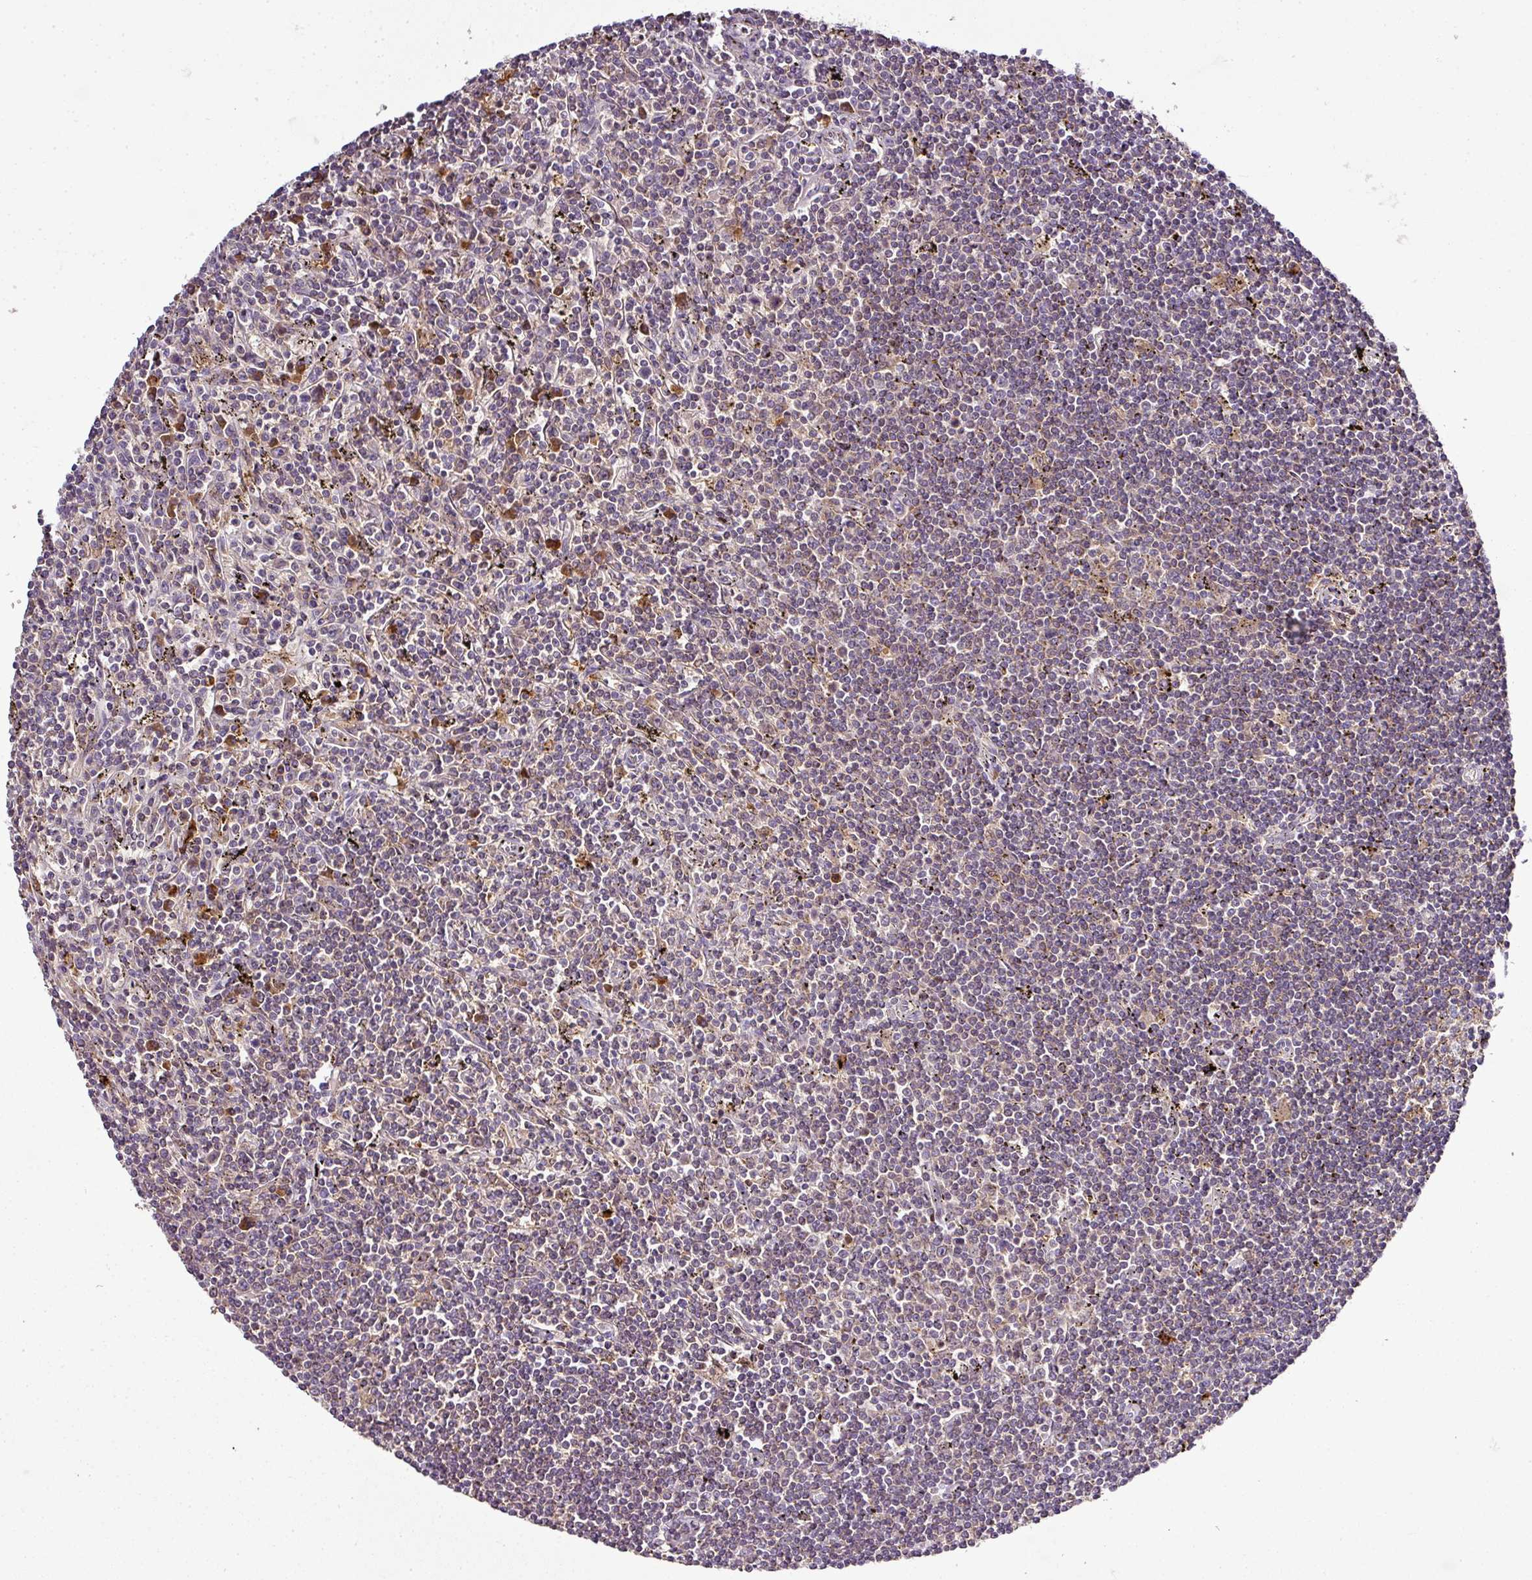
{"staining": {"intensity": "weak", "quantity": "<25%", "location": "cytoplasmic/membranous"}, "tissue": "lymphoma", "cell_type": "Tumor cells", "image_type": "cancer", "snomed": [{"axis": "morphology", "description": "Malignant lymphoma, non-Hodgkin's type, Low grade"}, {"axis": "topography", "description": "Spleen"}], "caption": "There is no significant staining in tumor cells of lymphoma.", "gene": "CAB39L", "patient": {"sex": "male", "age": 76}}